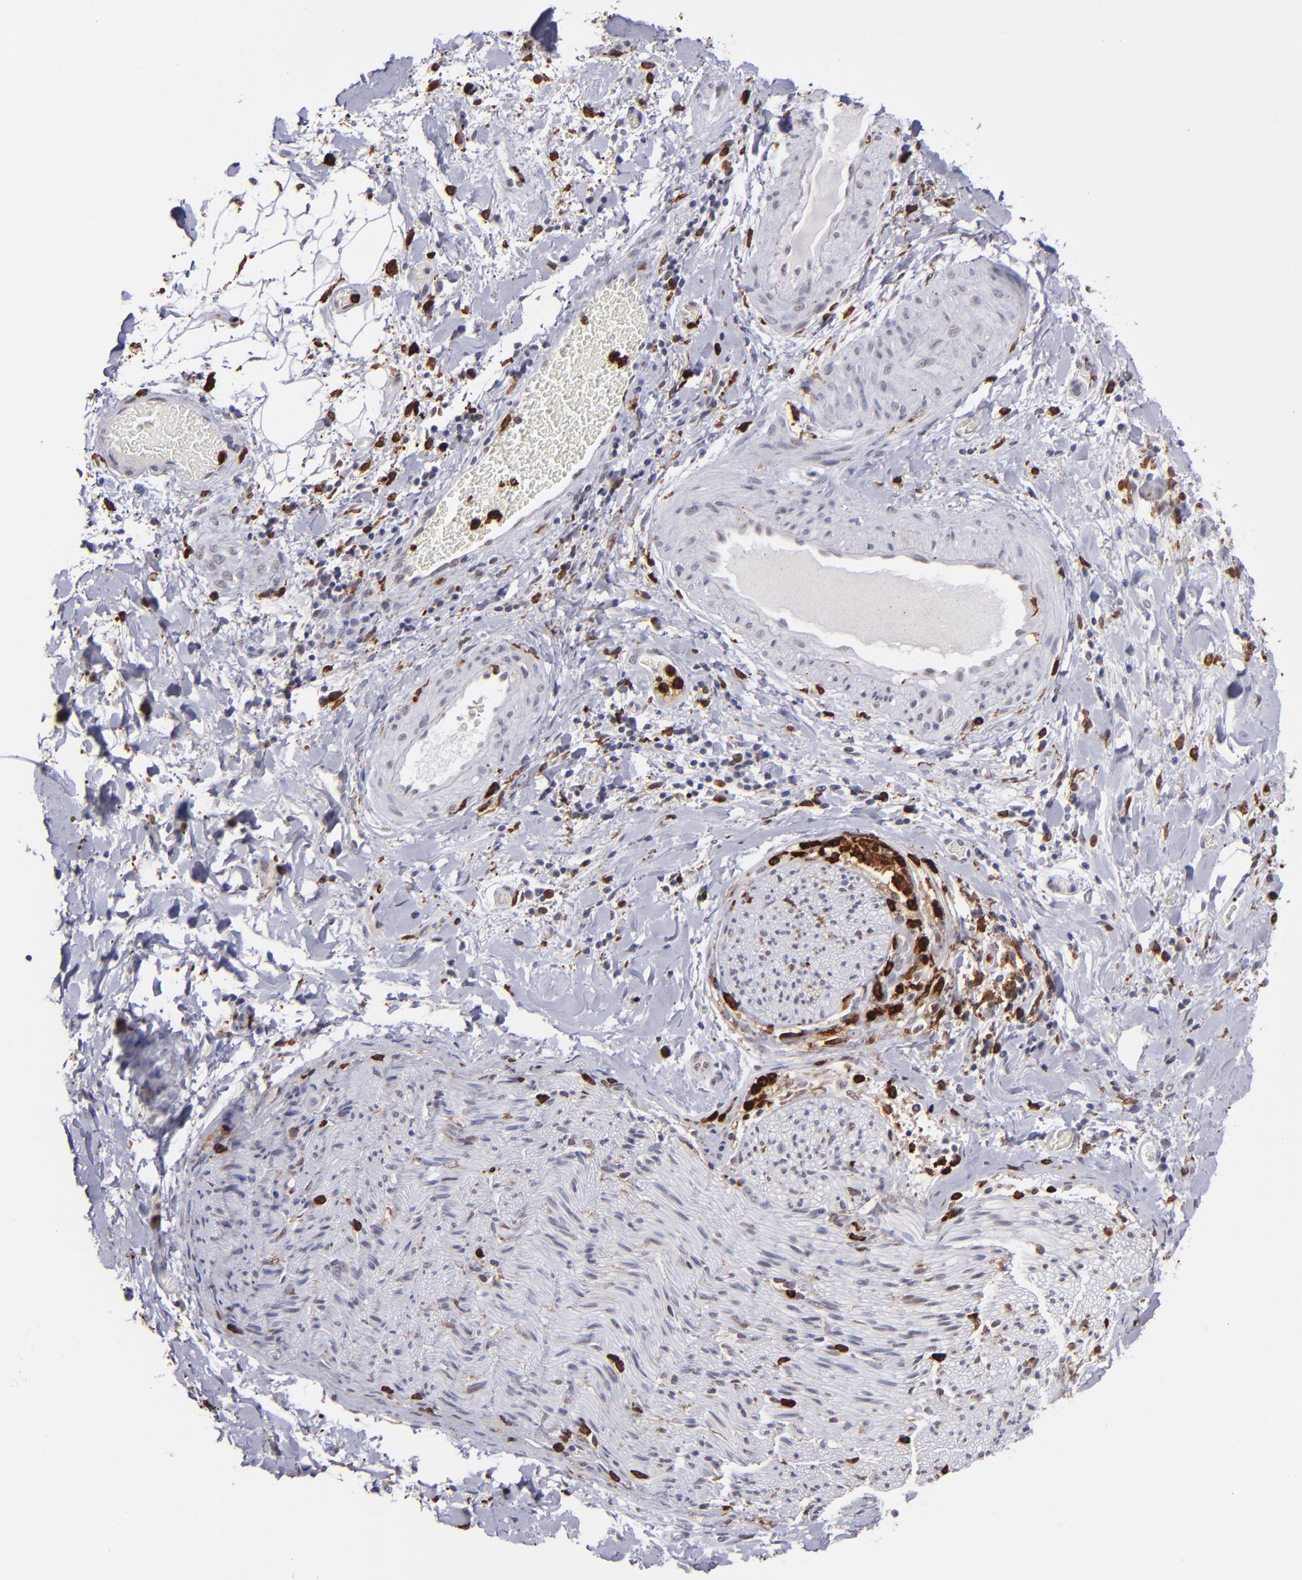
{"staining": {"intensity": "negative", "quantity": "none", "location": "none"}, "tissue": "liver cancer", "cell_type": "Tumor cells", "image_type": "cancer", "snomed": [{"axis": "morphology", "description": "Cholangiocarcinoma"}, {"axis": "topography", "description": "Liver"}], "caption": "Tumor cells are negative for brown protein staining in cholangiocarcinoma (liver).", "gene": "NCF2", "patient": {"sex": "male", "age": 58}}